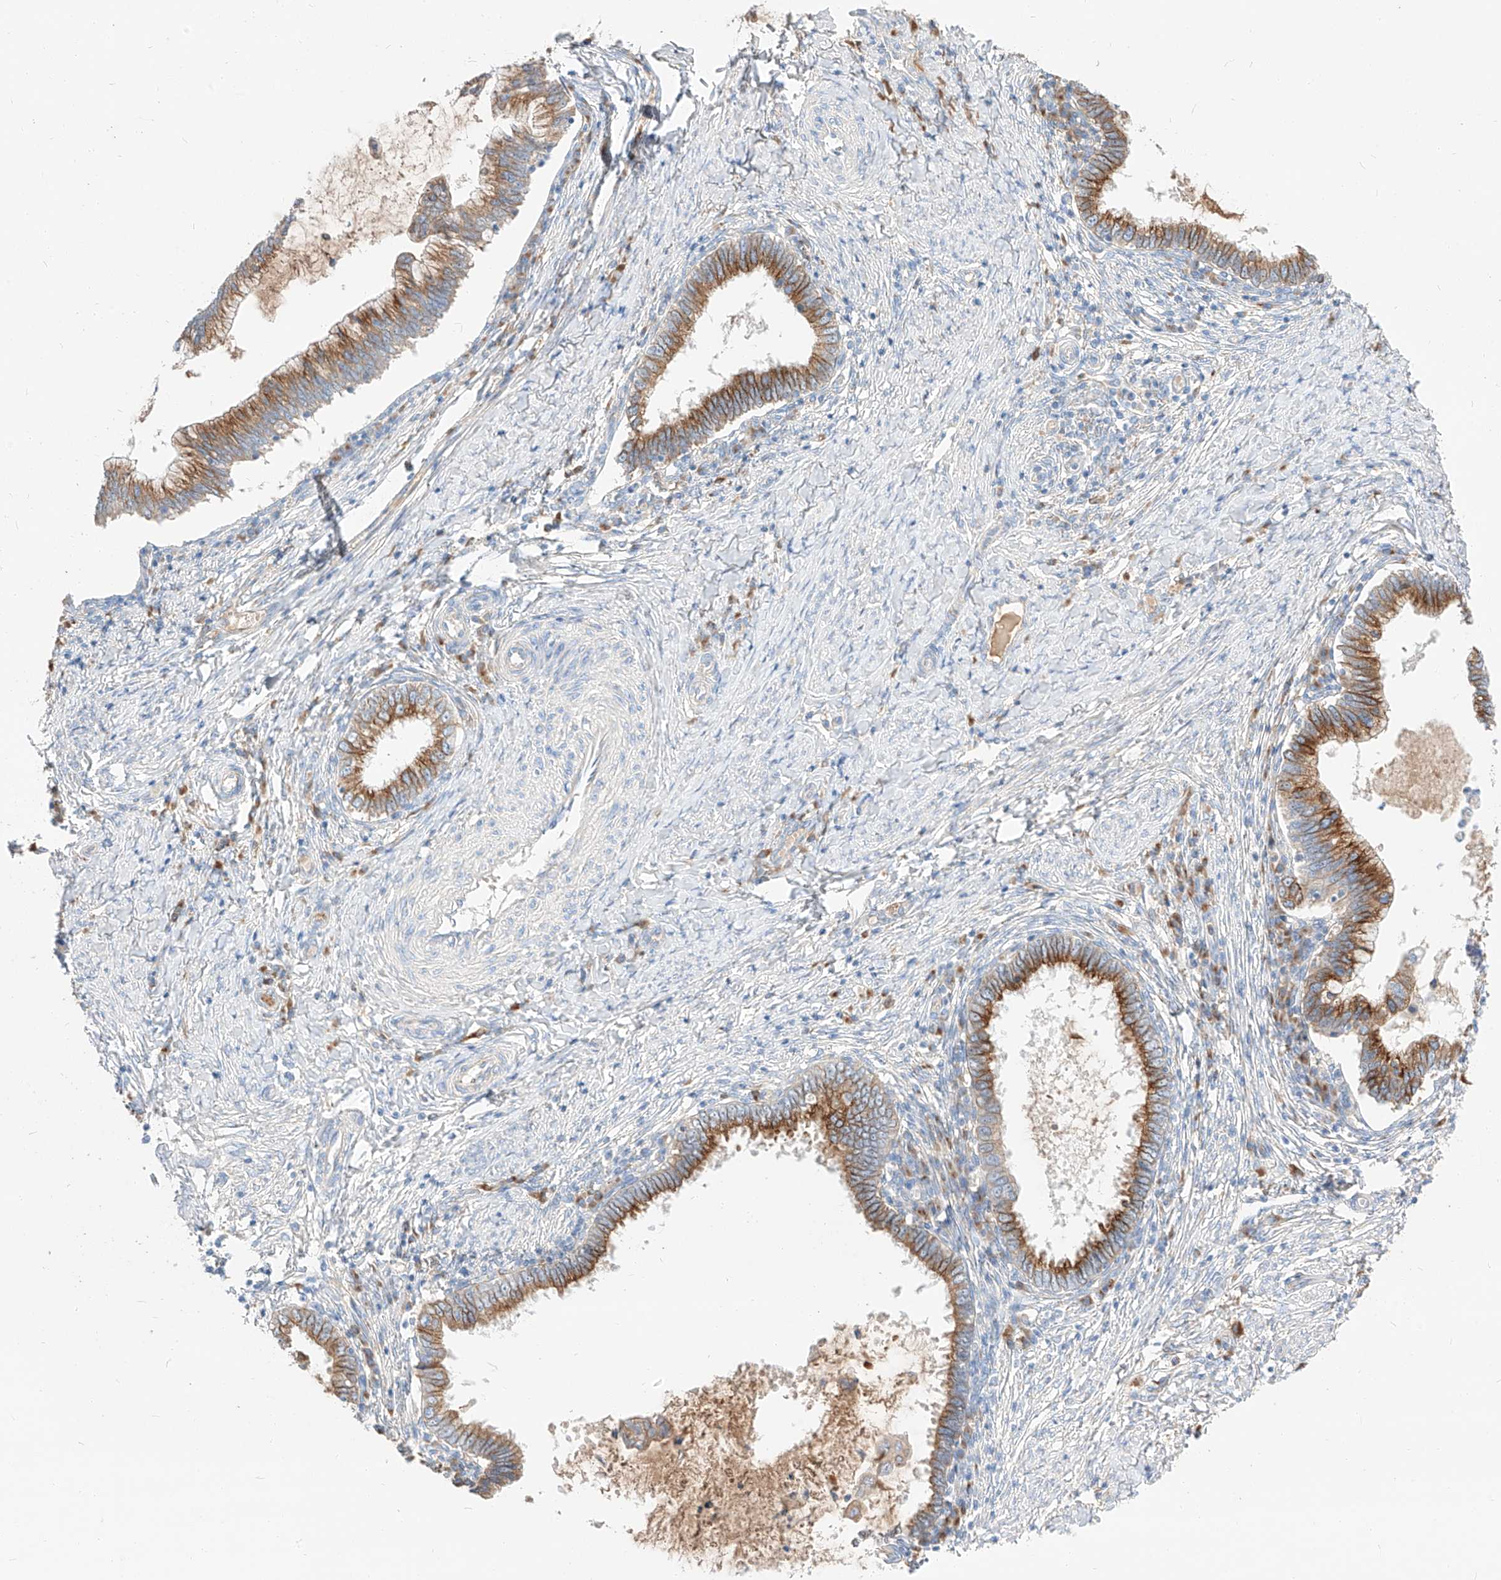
{"staining": {"intensity": "strong", "quantity": ">75%", "location": "cytoplasmic/membranous"}, "tissue": "cervical cancer", "cell_type": "Tumor cells", "image_type": "cancer", "snomed": [{"axis": "morphology", "description": "Adenocarcinoma, NOS"}, {"axis": "topography", "description": "Cervix"}], "caption": "Strong cytoplasmic/membranous protein expression is present in about >75% of tumor cells in adenocarcinoma (cervical).", "gene": "MAP7", "patient": {"sex": "female", "age": 36}}